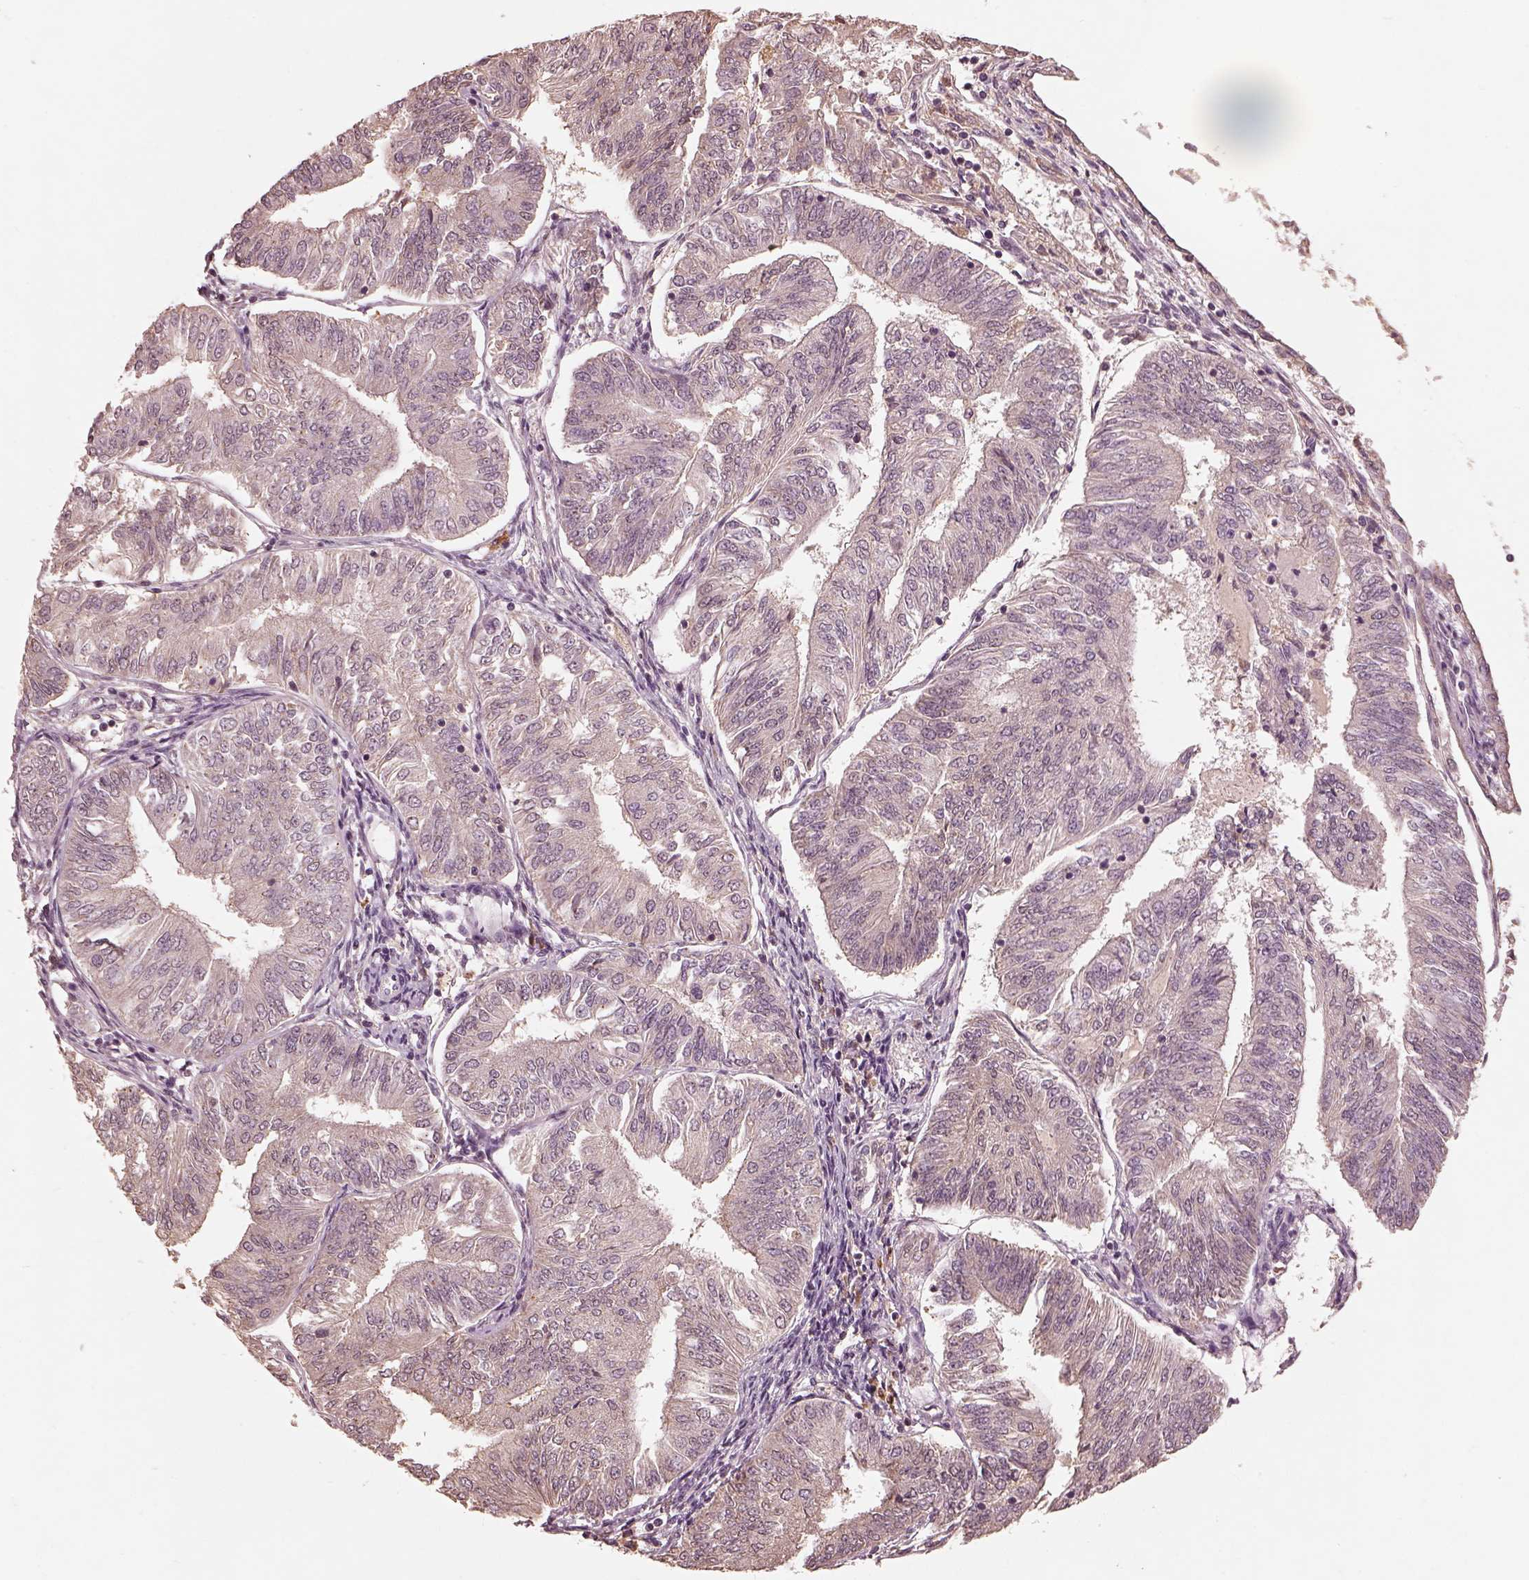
{"staining": {"intensity": "negative", "quantity": "none", "location": "none"}, "tissue": "endometrial cancer", "cell_type": "Tumor cells", "image_type": "cancer", "snomed": [{"axis": "morphology", "description": "Adenocarcinoma, NOS"}, {"axis": "topography", "description": "Endometrium"}], "caption": "Immunohistochemistry (IHC) image of human endometrial cancer stained for a protein (brown), which displays no positivity in tumor cells.", "gene": "CALR3", "patient": {"sex": "female", "age": 58}}